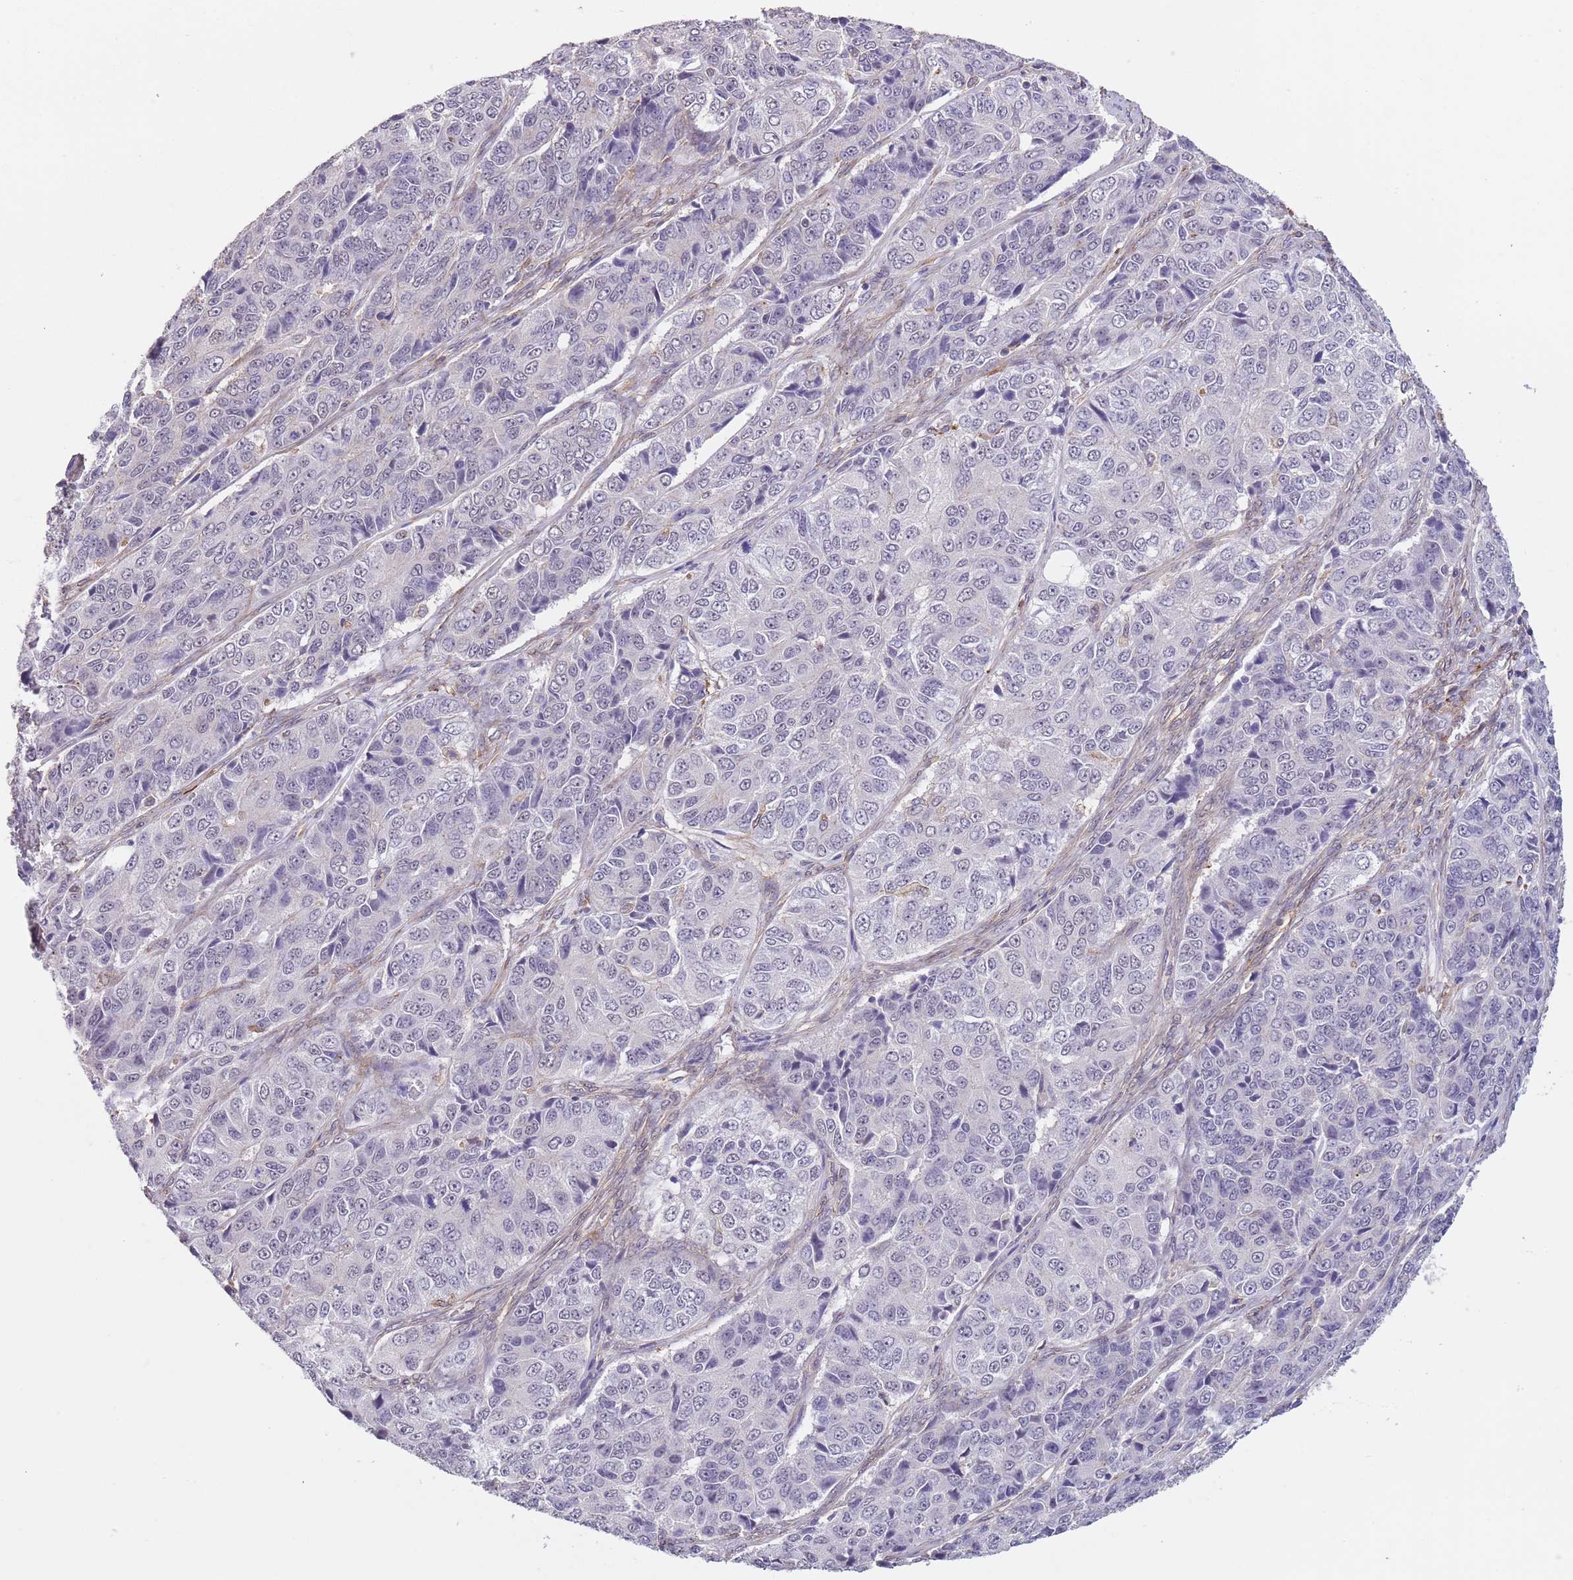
{"staining": {"intensity": "negative", "quantity": "none", "location": "none"}, "tissue": "ovarian cancer", "cell_type": "Tumor cells", "image_type": "cancer", "snomed": [{"axis": "morphology", "description": "Carcinoma, endometroid"}, {"axis": "topography", "description": "Ovary"}], "caption": "Tumor cells show no significant staining in ovarian cancer.", "gene": "CREBZF", "patient": {"sex": "female", "age": 51}}